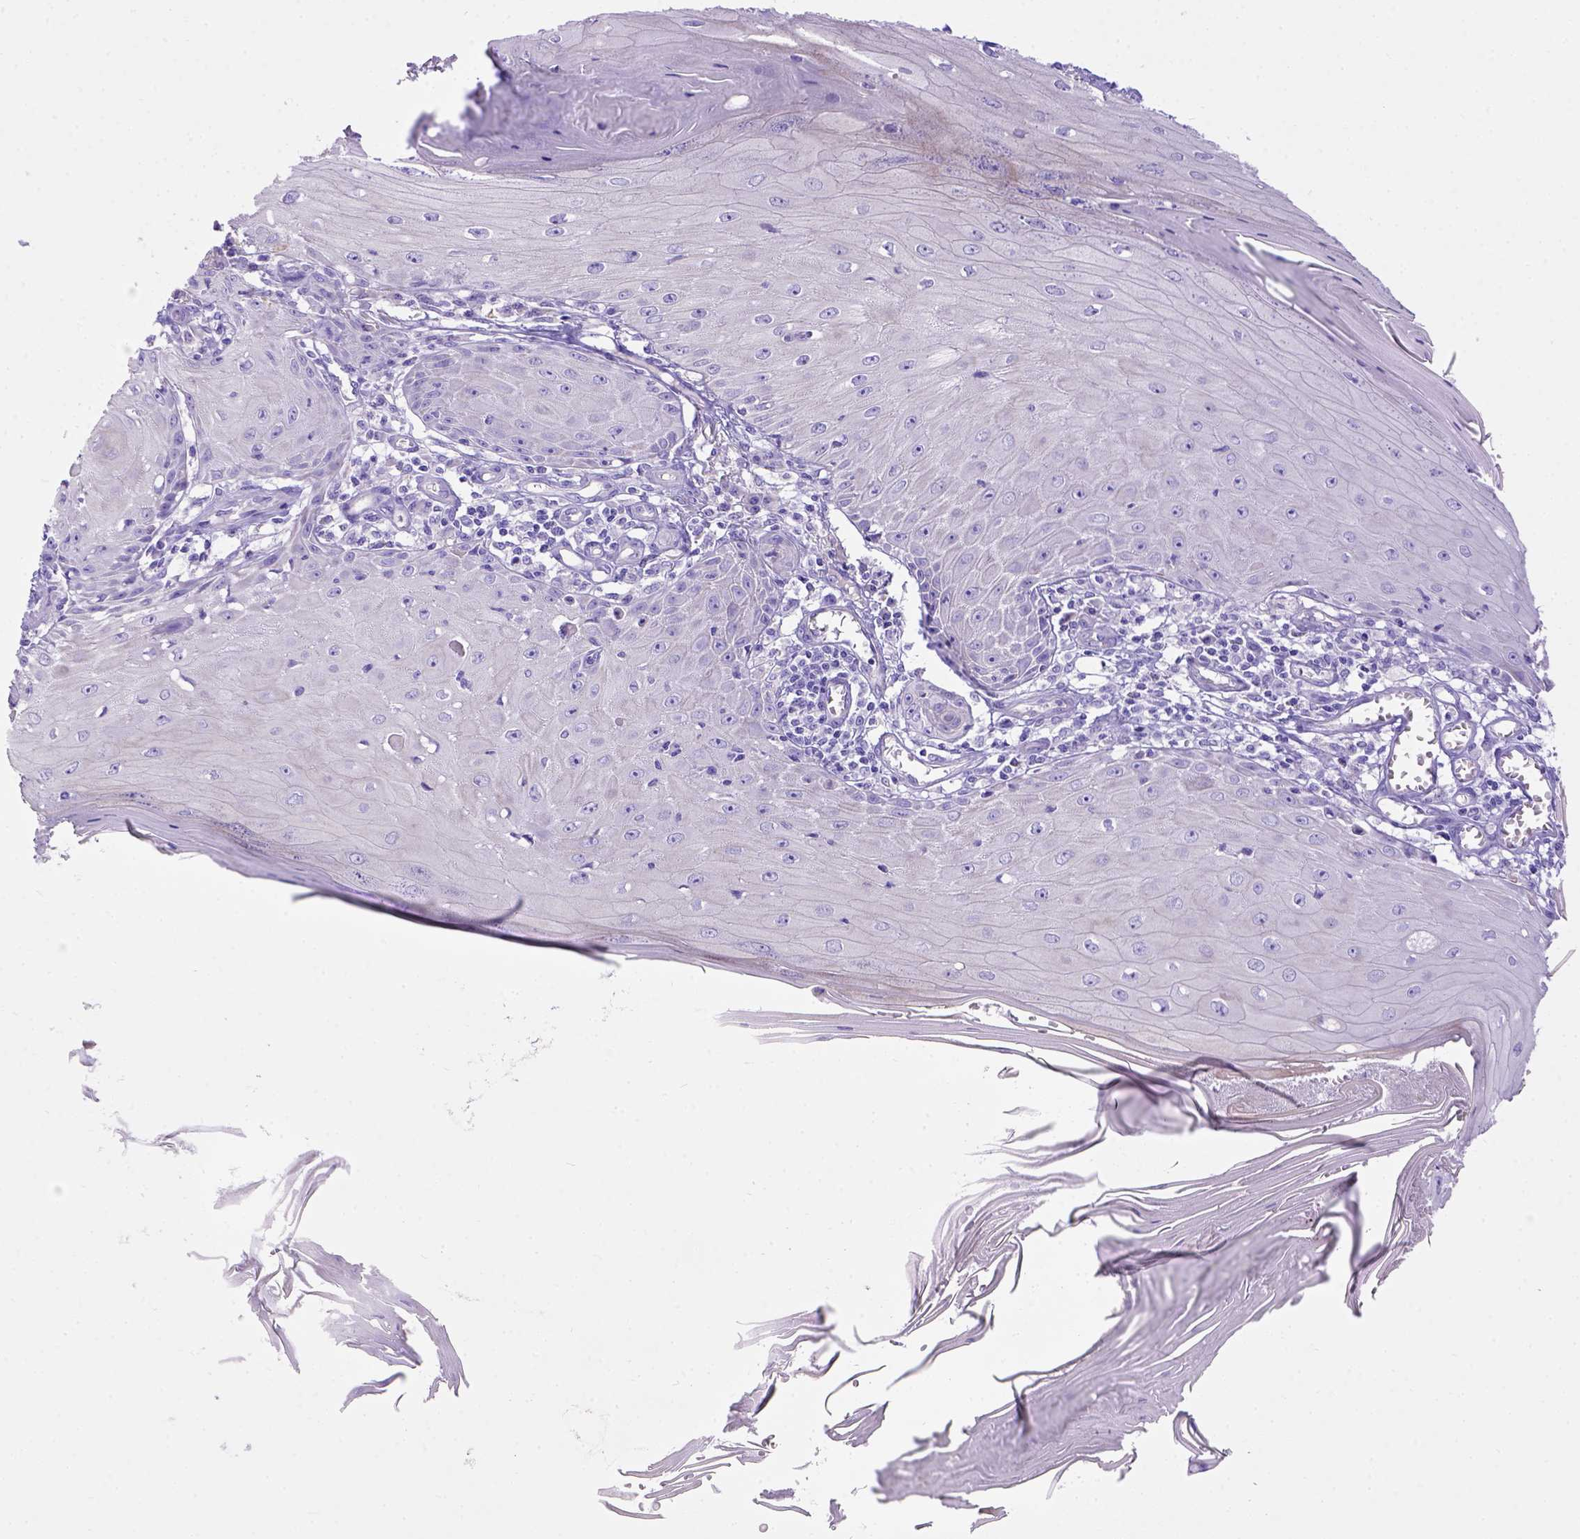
{"staining": {"intensity": "negative", "quantity": "none", "location": "none"}, "tissue": "skin cancer", "cell_type": "Tumor cells", "image_type": "cancer", "snomed": [{"axis": "morphology", "description": "Squamous cell carcinoma, NOS"}, {"axis": "topography", "description": "Skin"}], "caption": "High magnification brightfield microscopy of squamous cell carcinoma (skin) stained with DAB (brown) and counterstained with hematoxylin (blue): tumor cells show no significant positivity.", "gene": "LRRC18", "patient": {"sex": "female", "age": 73}}